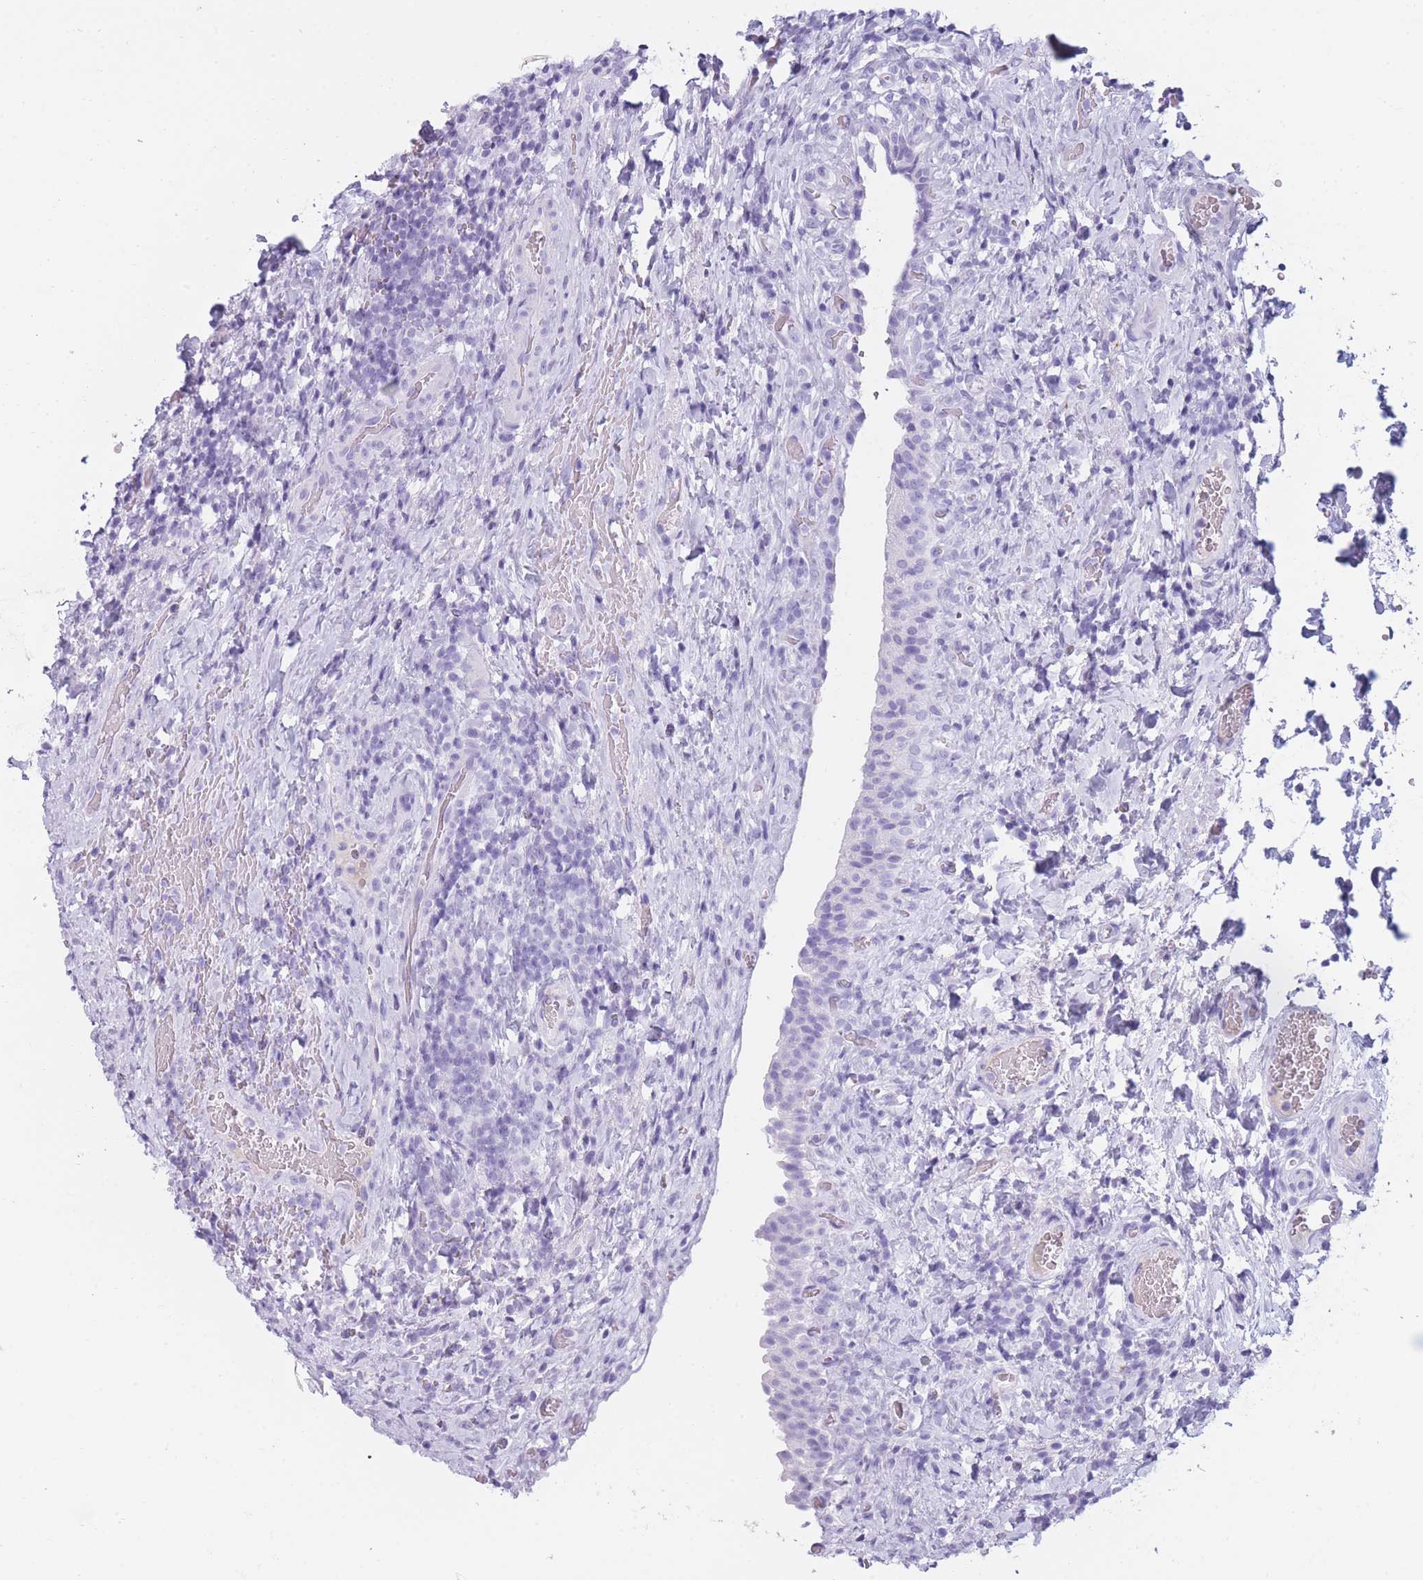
{"staining": {"intensity": "negative", "quantity": "none", "location": "none"}, "tissue": "urinary bladder", "cell_type": "Urothelial cells", "image_type": "normal", "snomed": [{"axis": "morphology", "description": "Normal tissue, NOS"}, {"axis": "morphology", "description": "Inflammation, NOS"}, {"axis": "topography", "description": "Urinary bladder"}], "caption": "IHC of unremarkable human urinary bladder demonstrates no staining in urothelial cells.", "gene": "TNFSF11", "patient": {"sex": "male", "age": 64}}